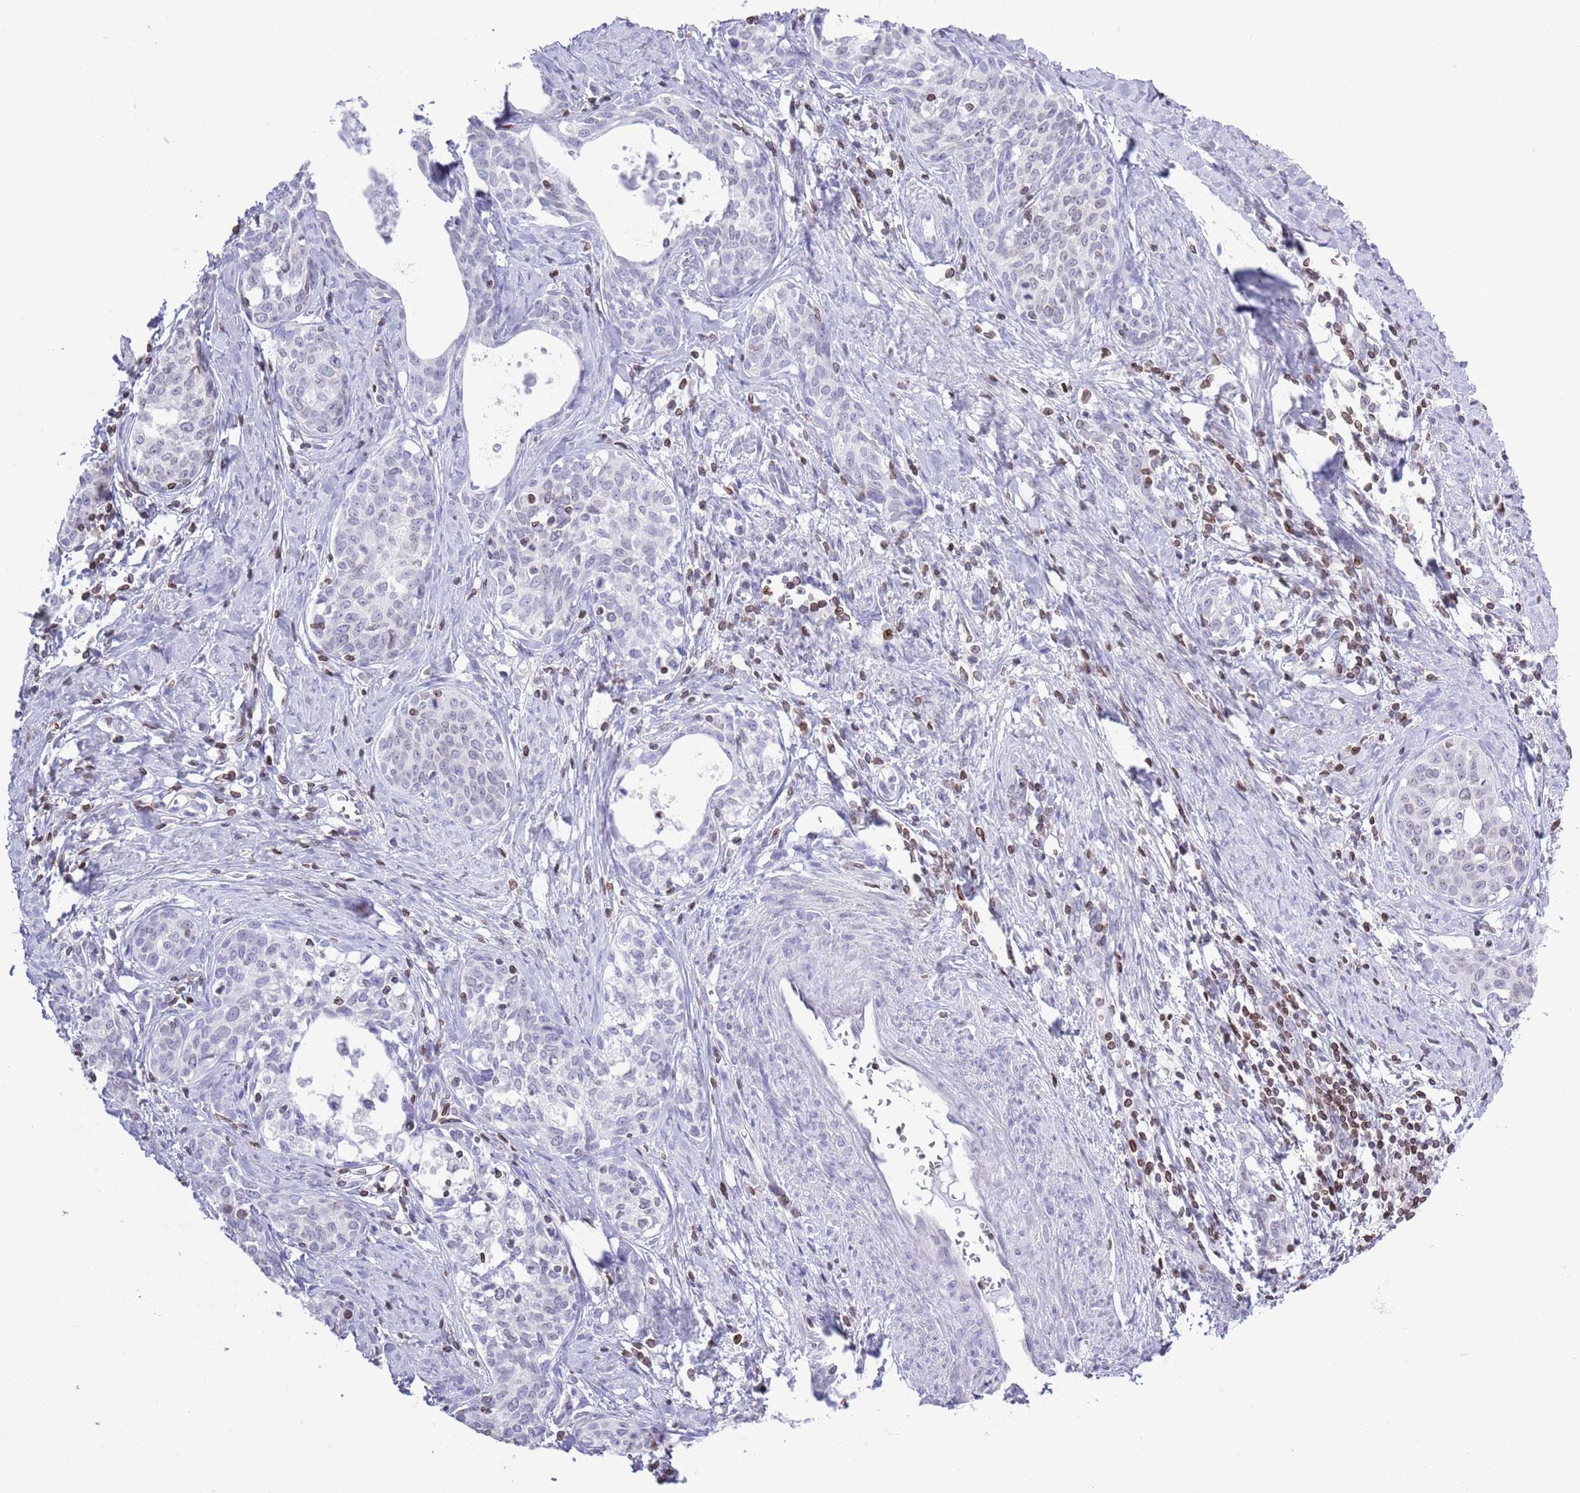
{"staining": {"intensity": "negative", "quantity": "none", "location": "none"}, "tissue": "cervical cancer", "cell_type": "Tumor cells", "image_type": "cancer", "snomed": [{"axis": "morphology", "description": "Squamous cell carcinoma, NOS"}, {"axis": "topography", "description": "Cervix"}], "caption": "DAB (3,3'-diaminobenzidine) immunohistochemical staining of human cervical cancer (squamous cell carcinoma) exhibits no significant expression in tumor cells.", "gene": "LBR", "patient": {"sex": "female", "age": 52}}